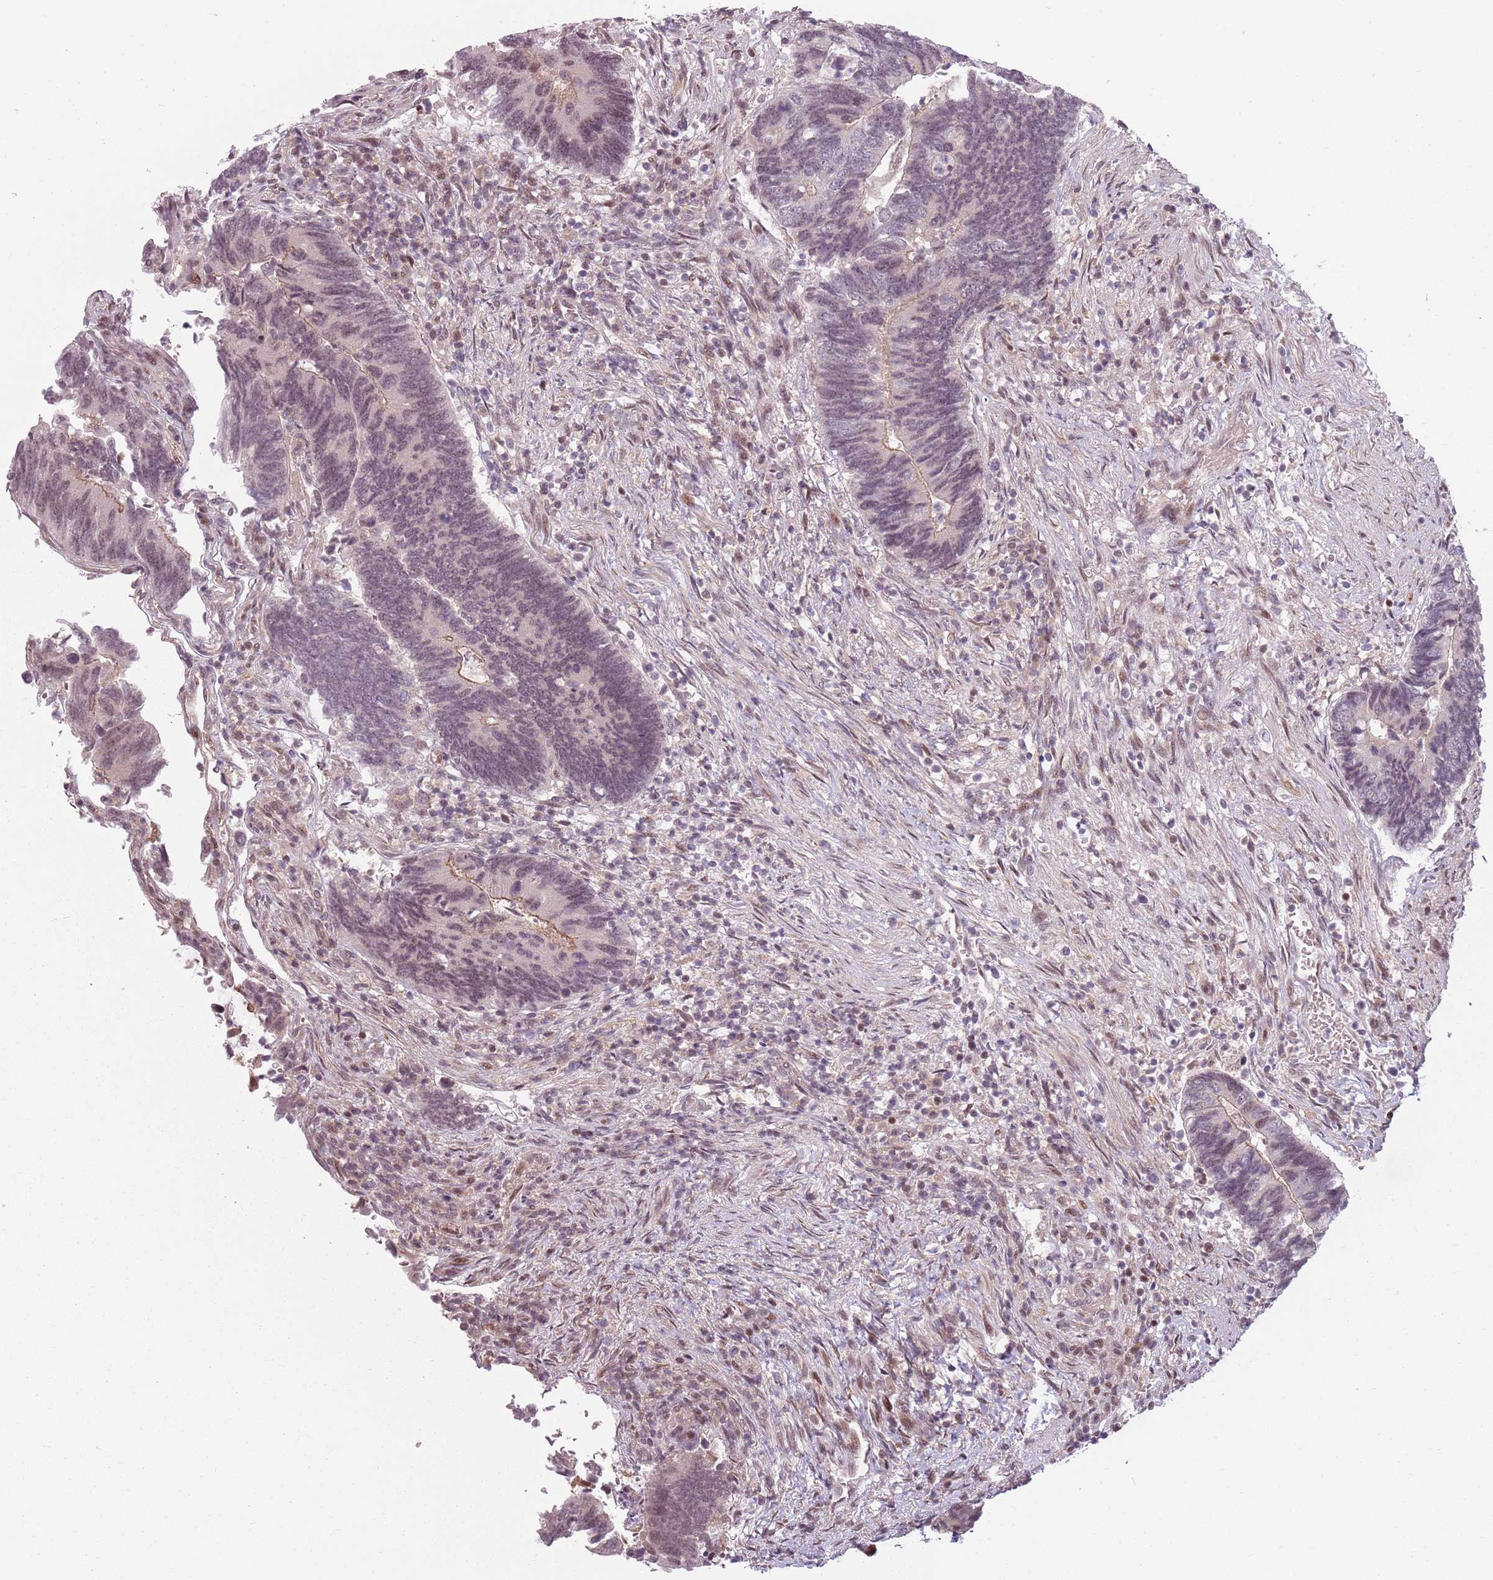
{"staining": {"intensity": "weak", "quantity": "<25%", "location": "nuclear"}, "tissue": "colorectal cancer", "cell_type": "Tumor cells", "image_type": "cancer", "snomed": [{"axis": "morphology", "description": "Adenocarcinoma, NOS"}, {"axis": "topography", "description": "Colon"}], "caption": "This is a image of immunohistochemistry staining of colorectal adenocarcinoma, which shows no positivity in tumor cells. (IHC, brightfield microscopy, high magnification).", "gene": "ADGRG1", "patient": {"sex": "male", "age": 87}}